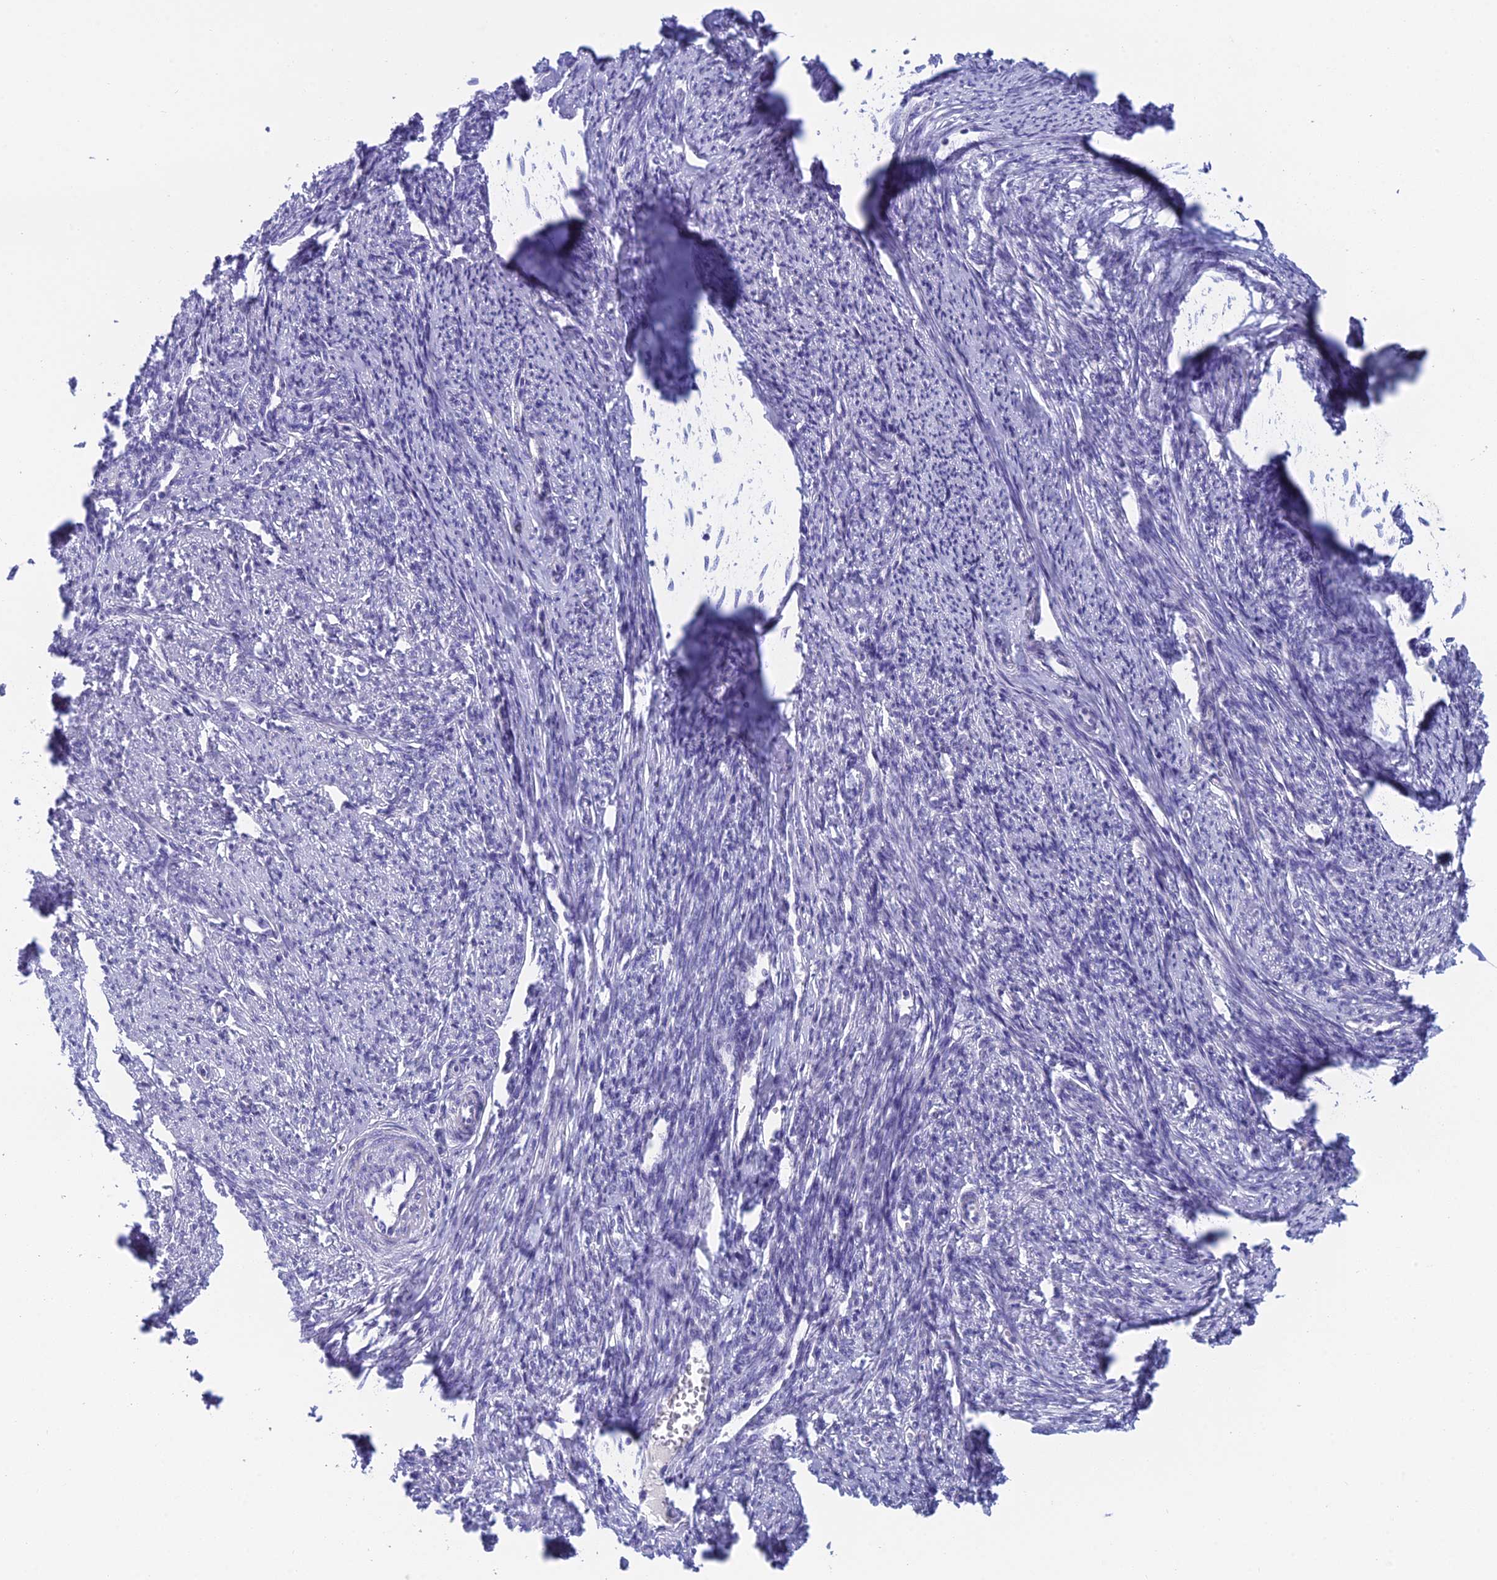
{"staining": {"intensity": "negative", "quantity": "none", "location": "none"}, "tissue": "smooth muscle", "cell_type": "Smooth muscle cells", "image_type": "normal", "snomed": [{"axis": "morphology", "description": "Normal tissue, NOS"}, {"axis": "topography", "description": "Smooth muscle"}, {"axis": "topography", "description": "Uterus"}], "caption": "An immunohistochemistry (IHC) photomicrograph of unremarkable smooth muscle is shown. There is no staining in smooth muscle cells of smooth muscle. (Stains: DAB immunohistochemistry with hematoxylin counter stain, Microscopy: brightfield microscopy at high magnification).", "gene": "TMEM161B", "patient": {"sex": "female", "age": 59}}